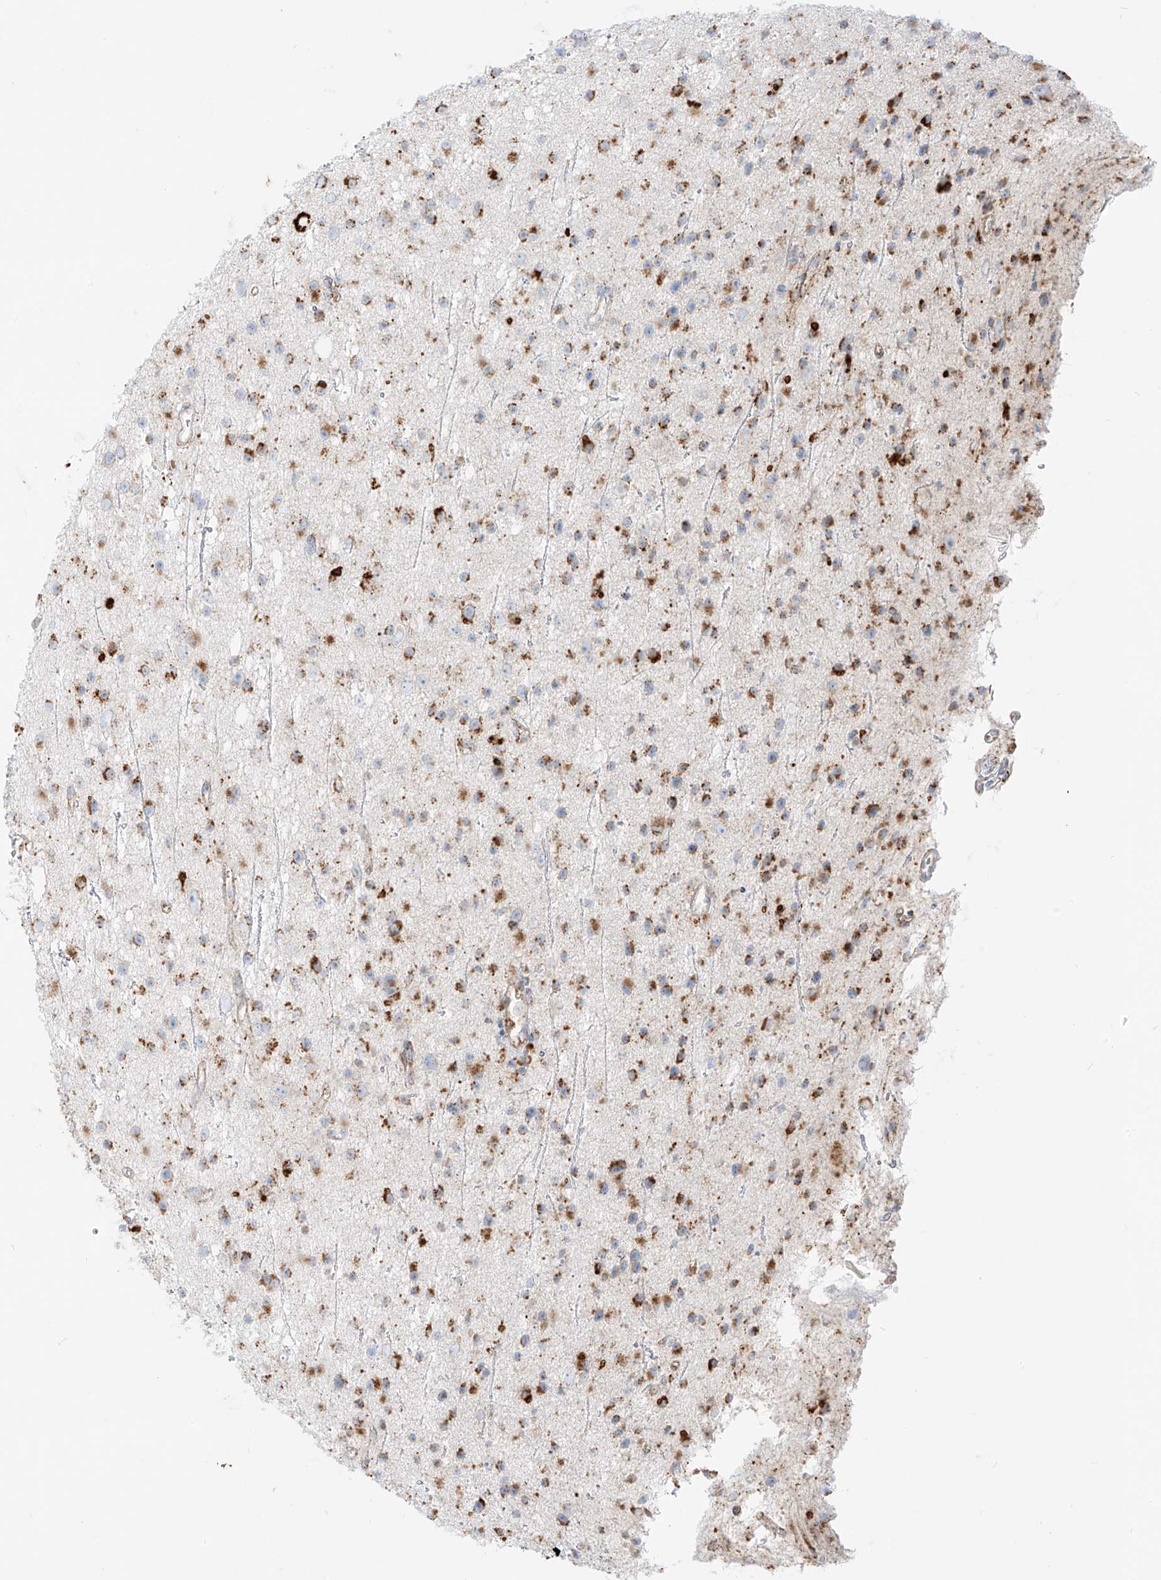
{"staining": {"intensity": "strong", "quantity": ">75%", "location": "cytoplasmic/membranous"}, "tissue": "glioma", "cell_type": "Tumor cells", "image_type": "cancer", "snomed": [{"axis": "morphology", "description": "Glioma, malignant, Low grade"}, {"axis": "topography", "description": "Cerebral cortex"}], "caption": "Tumor cells reveal strong cytoplasmic/membranous expression in about >75% of cells in malignant glioma (low-grade). (brown staining indicates protein expression, while blue staining denotes nuclei).", "gene": "SLC35F6", "patient": {"sex": "female", "age": 39}}